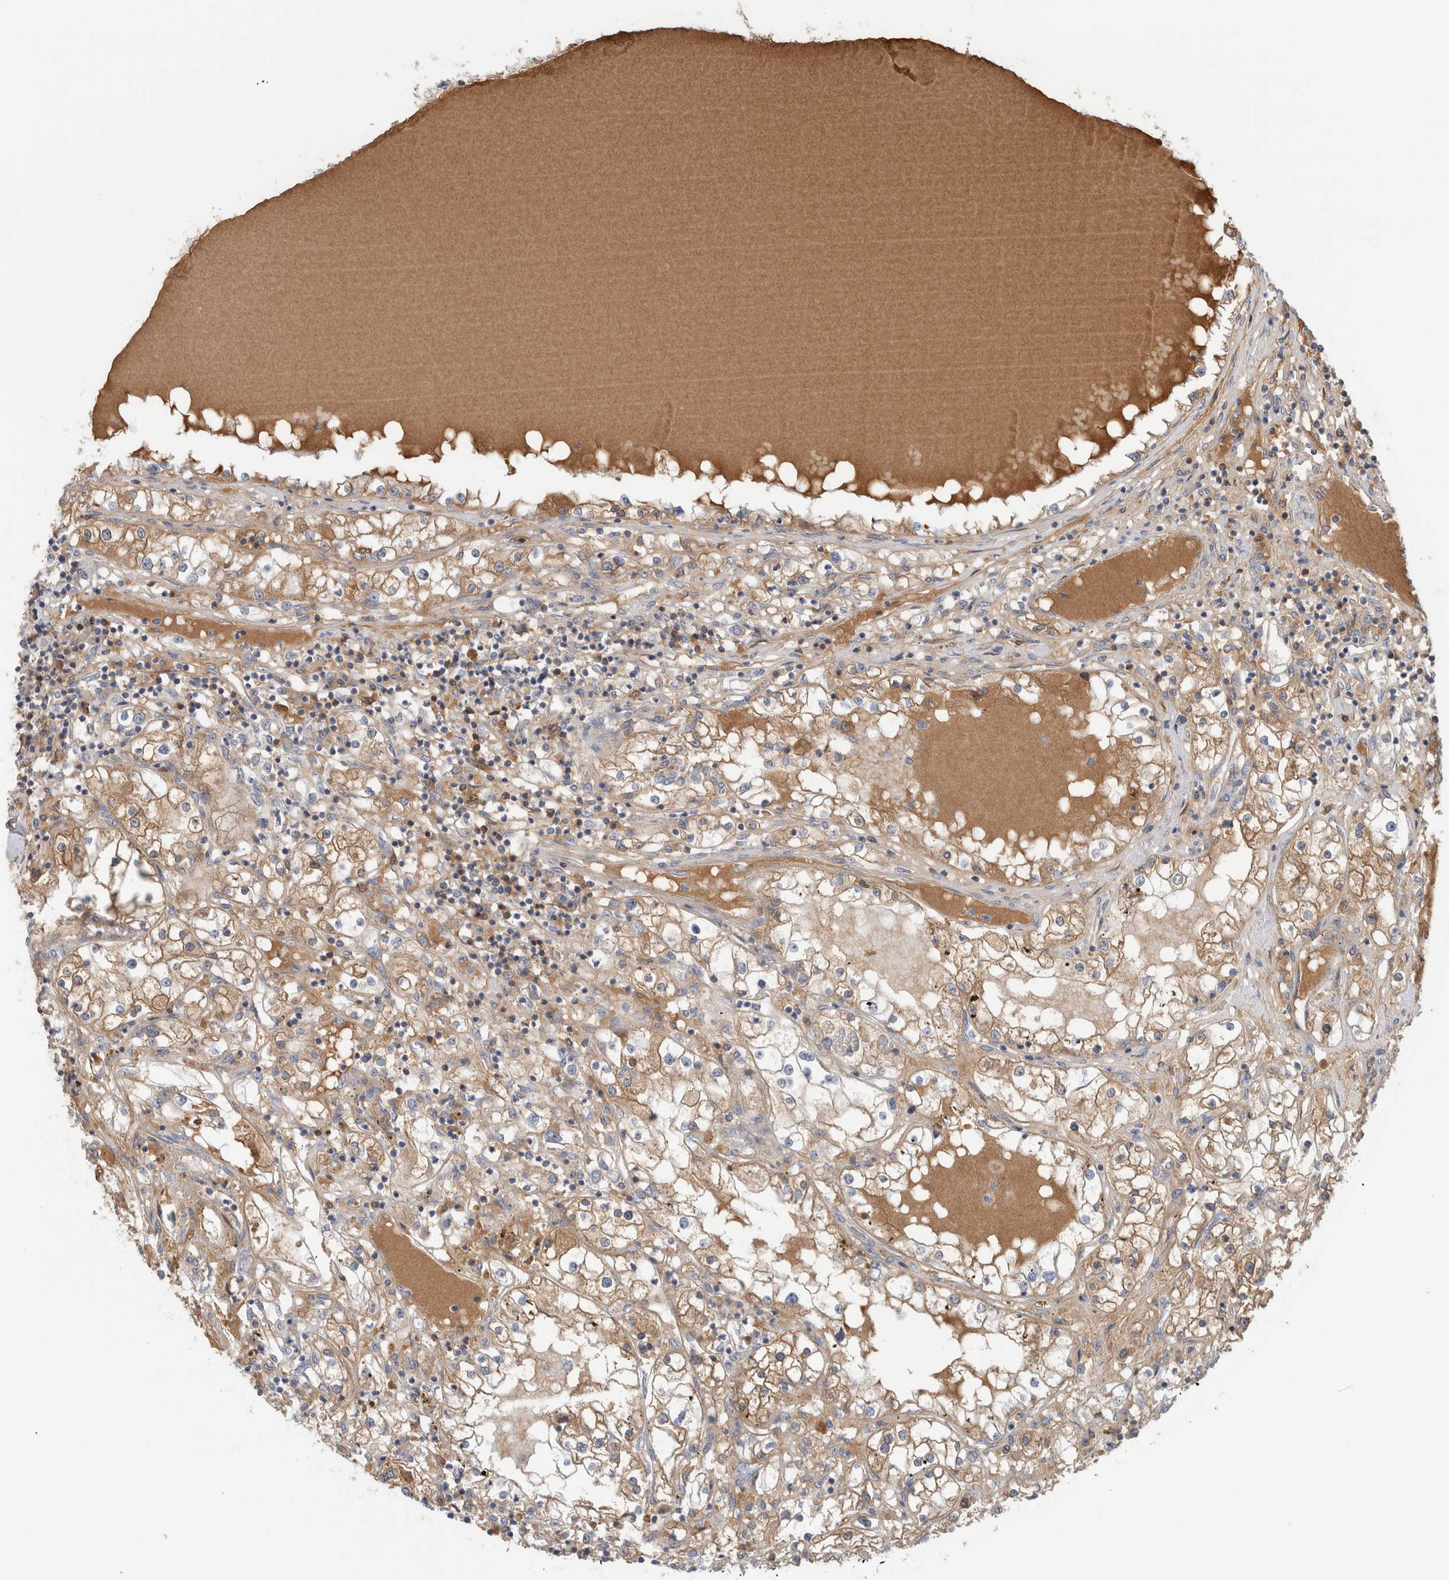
{"staining": {"intensity": "moderate", "quantity": ">75%", "location": "cytoplasmic/membranous"}, "tissue": "renal cancer", "cell_type": "Tumor cells", "image_type": "cancer", "snomed": [{"axis": "morphology", "description": "Adenocarcinoma, NOS"}, {"axis": "topography", "description": "Kidney"}], "caption": "Approximately >75% of tumor cells in renal cancer (adenocarcinoma) reveal moderate cytoplasmic/membranous protein staining as visualized by brown immunohistochemical staining.", "gene": "CFI", "patient": {"sex": "male", "age": 68}}